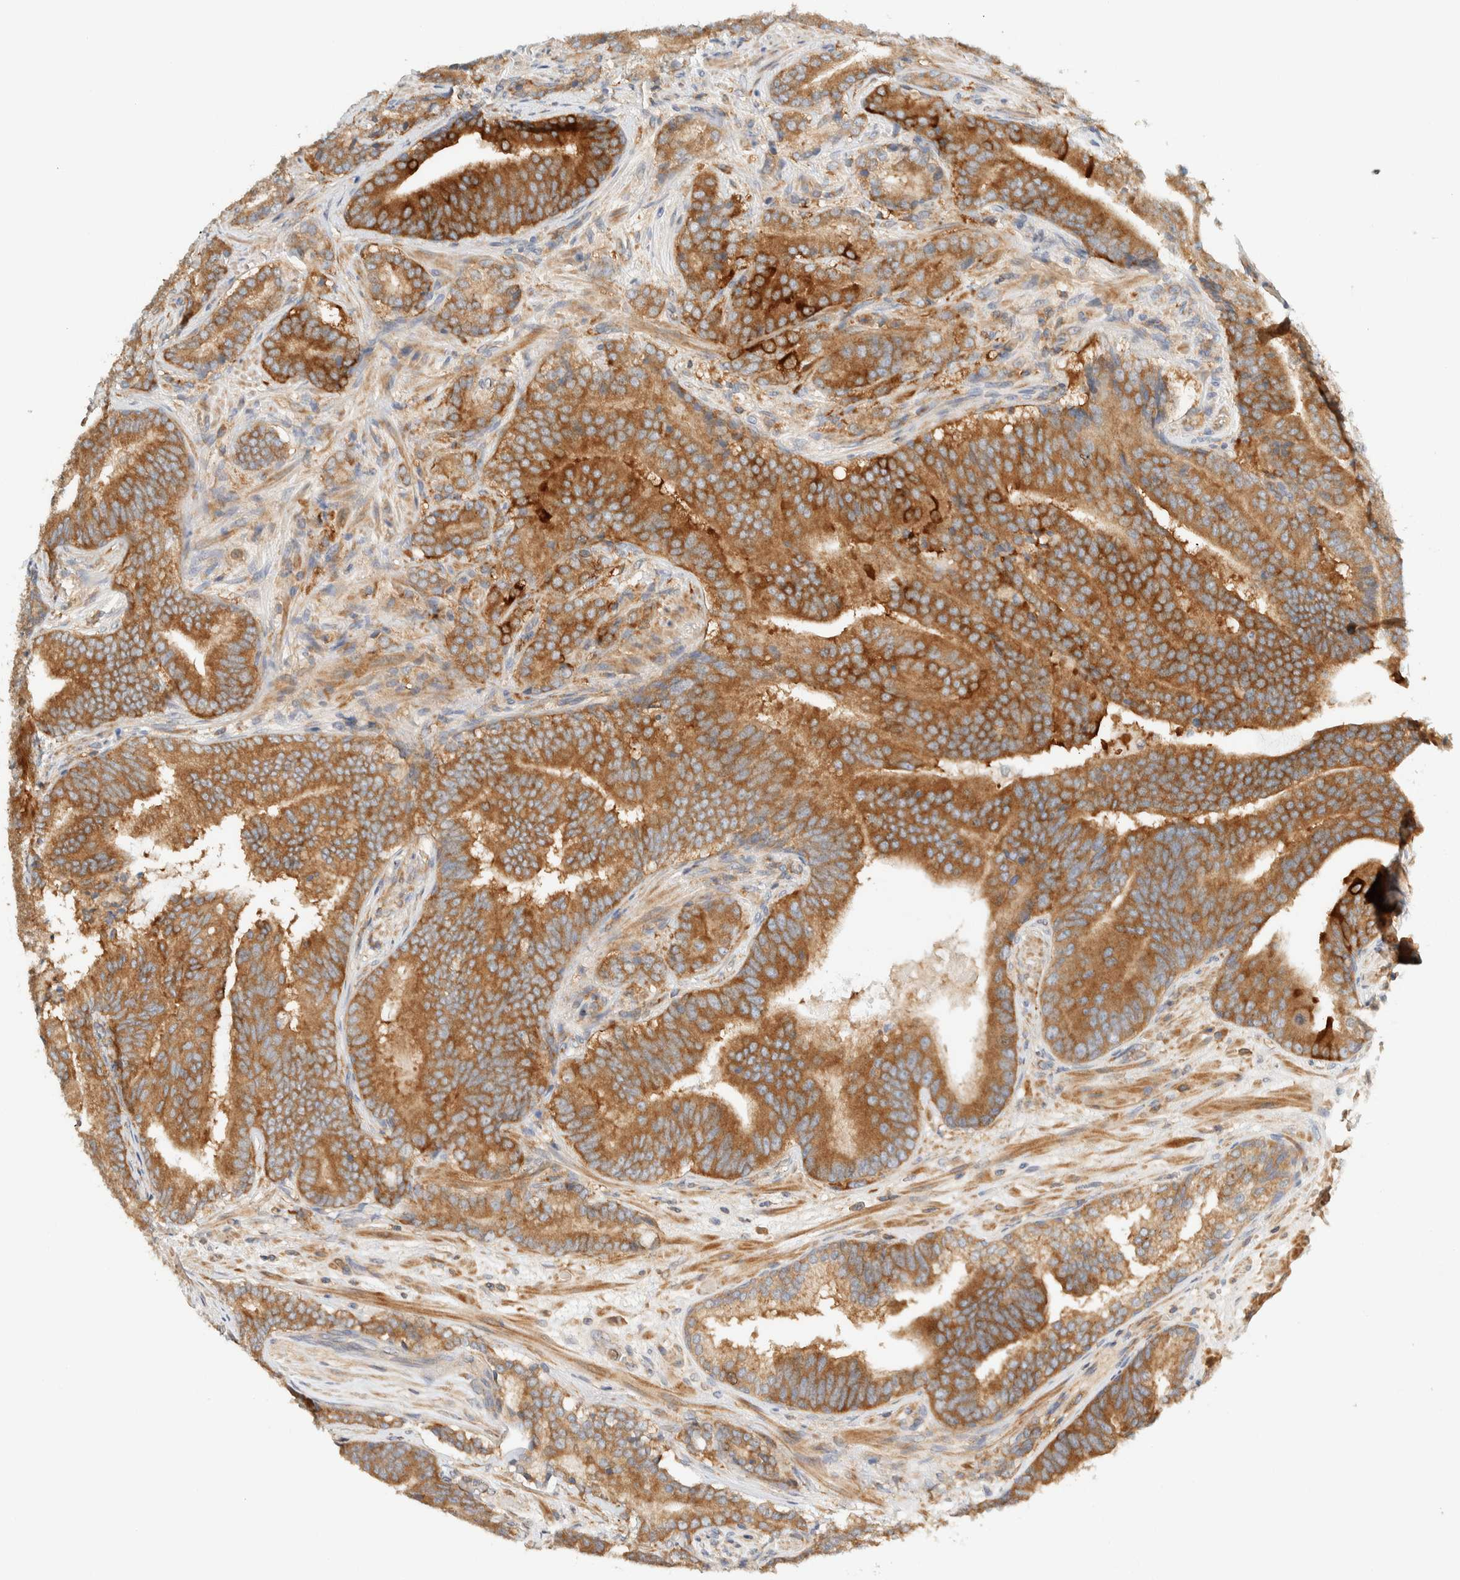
{"staining": {"intensity": "moderate", "quantity": ">75%", "location": "cytoplasmic/membranous"}, "tissue": "prostate cancer", "cell_type": "Tumor cells", "image_type": "cancer", "snomed": [{"axis": "morphology", "description": "Adenocarcinoma, High grade"}, {"axis": "topography", "description": "Prostate"}], "caption": "A high-resolution histopathology image shows immunohistochemistry staining of prostate cancer (high-grade adenocarcinoma), which exhibits moderate cytoplasmic/membranous expression in approximately >75% of tumor cells. (Stains: DAB (3,3'-diaminobenzidine) in brown, nuclei in blue, Microscopy: brightfield microscopy at high magnification).", "gene": "ARFGEF1", "patient": {"sex": "male", "age": 55}}